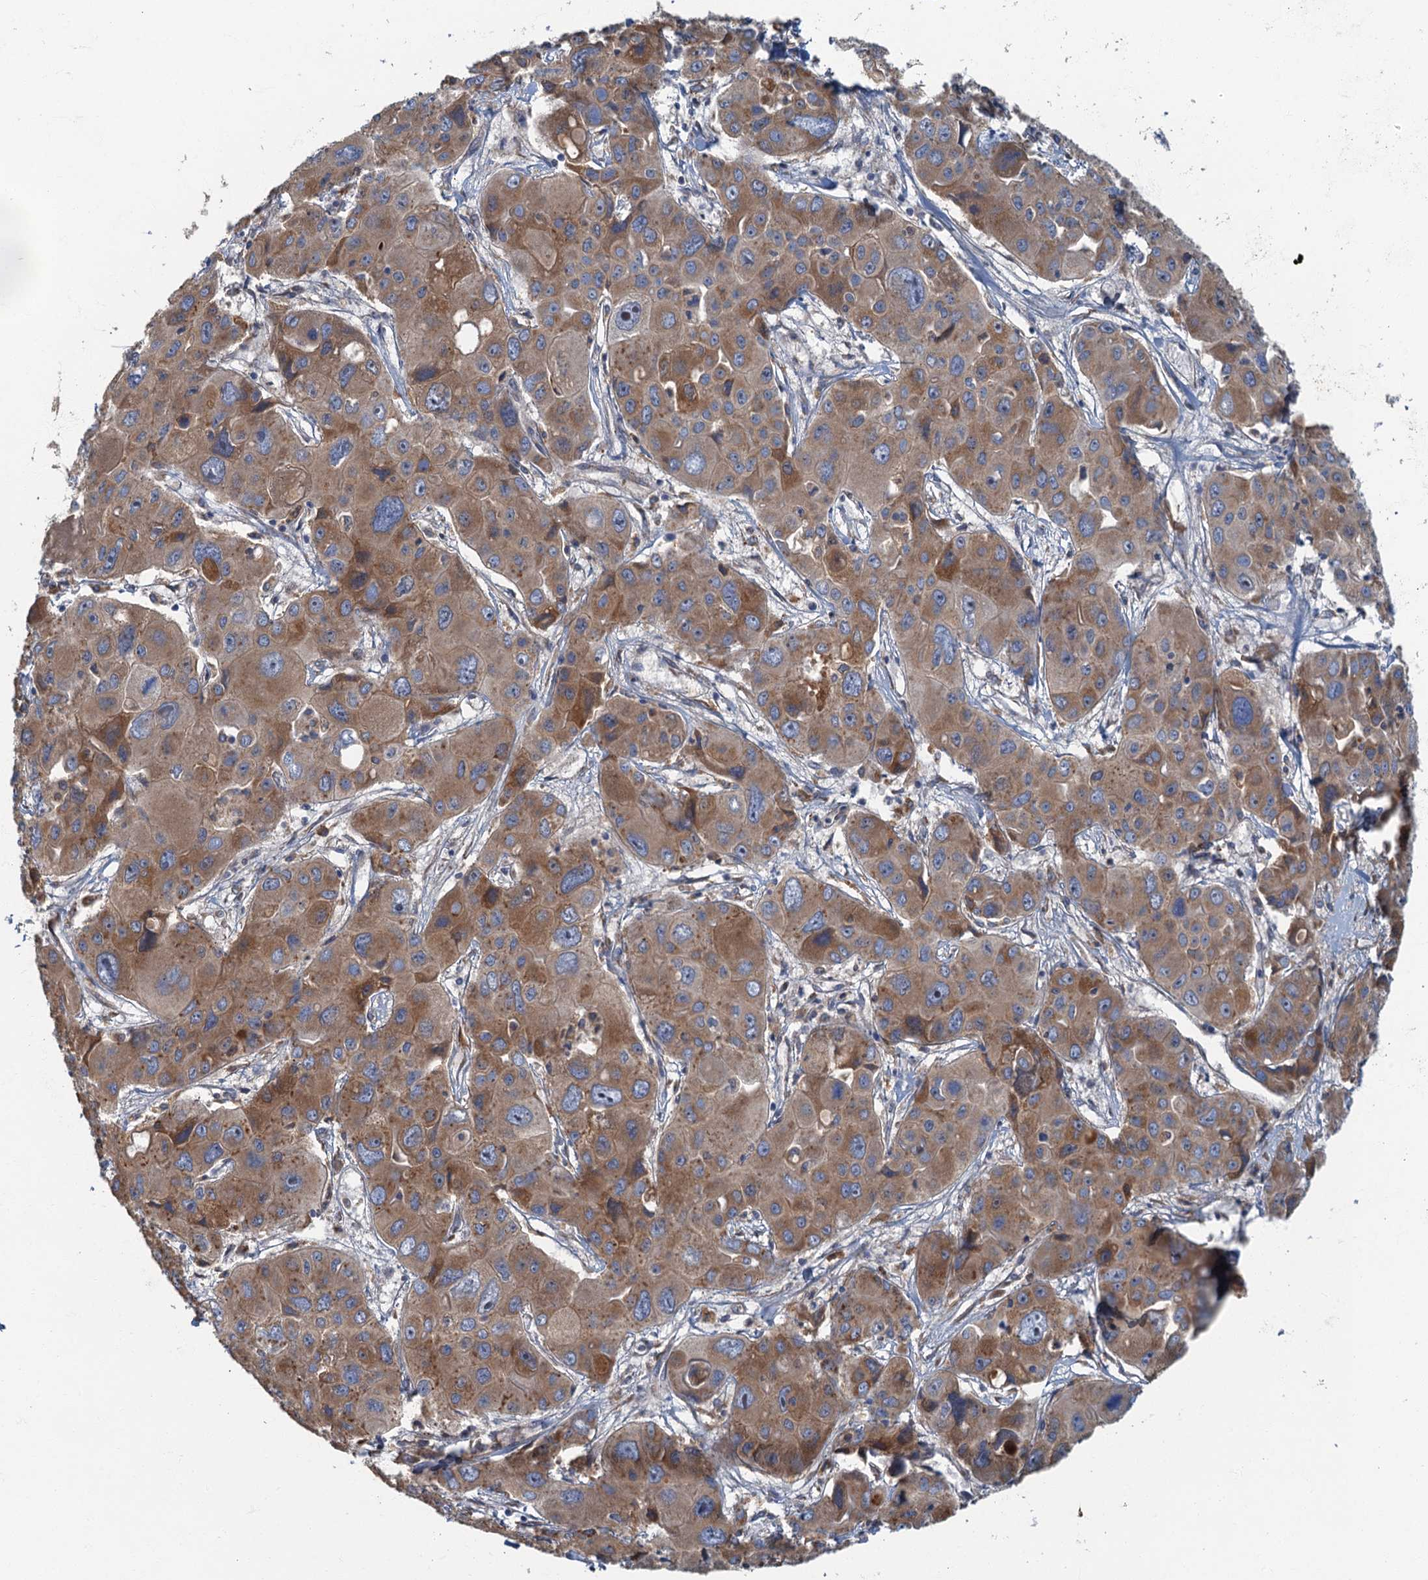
{"staining": {"intensity": "moderate", "quantity": ">75%", "location": "cytoplasmic/membranous"}, "tissue": "liver cancer", "cell_type": "Tumor cells", "image_type": "cancer", "snomed": [{"axis": "morphology", "description": "Cholangiocarcinoma"}, {"axis": "topography", "description": "Liver"}], "caption": "Cholangiocarcinoma (liver) stained for a protein shows moderate cytoplasmic/membranous positivity in tumor cells. The staining is performed using DAB brown chromogen to label protein expression. The nuclei are counter-stained blue using hematoxylin.", "gene": "SPDYC", "patient": {"sex": "male", "age": 67}}